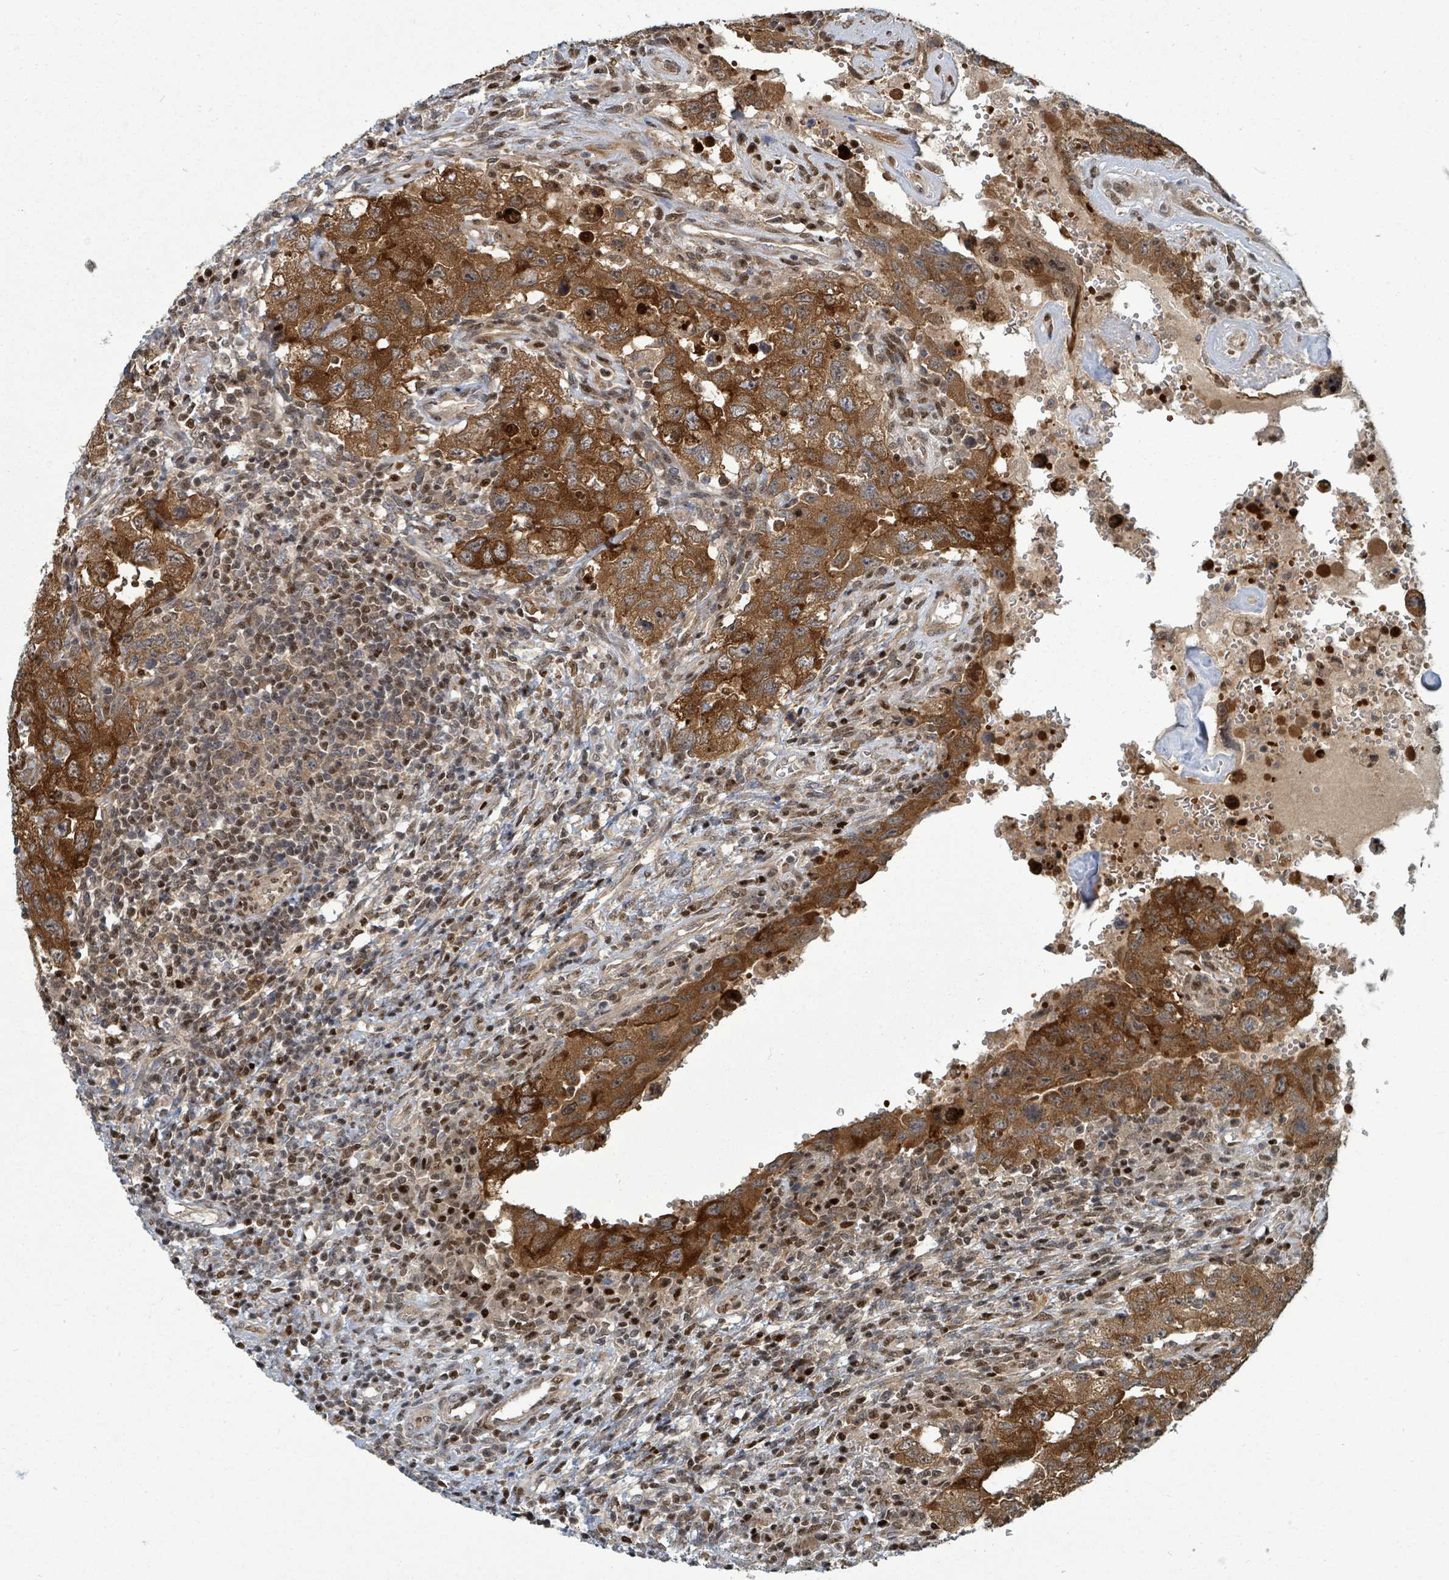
{"staining": {"intensity": "strong", "quantity": ">75%", "location": "cytoplasmic/membranous"}, "tissue": "testis cancer", "cell_type": "Tumor cells", "image_type": "cancer", "snomed": [{"axis": "morphology", "description": "Carcinoma, Embryonal, NOS"}, {"axis": "topography", "description": "Testis"}], "caption": "An image showing strong cytoplasmic/membranous positivity in approximately >75% of tumor cells in testis embryonal carcinoma, as visualized by brown immunohistochemical staining.", "gene": "TRDMT1", "patient": {"sex": "male", "age": 26}}